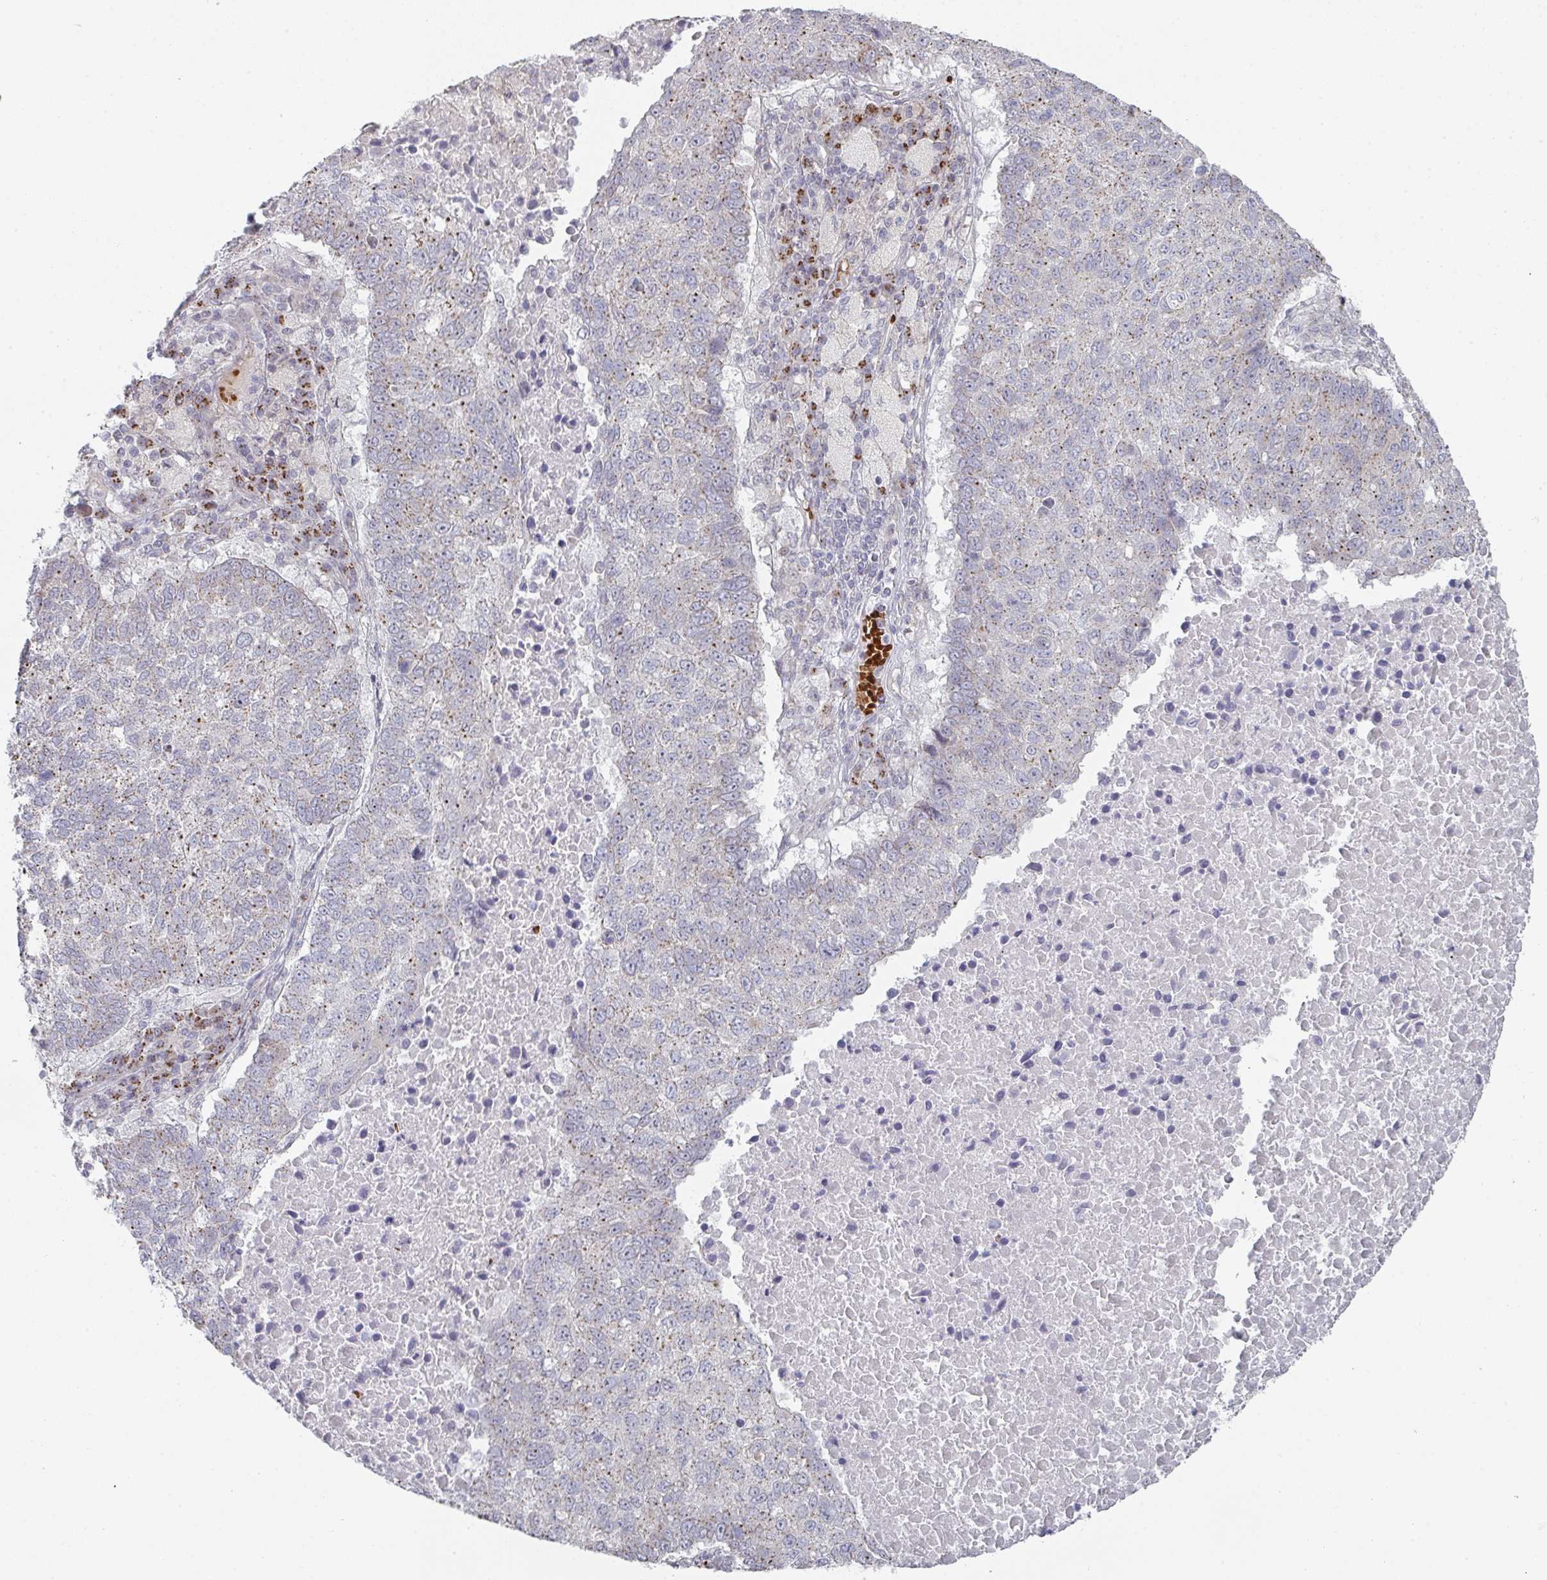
{"staining": {"intensity": "moderate", "quantity": "25%-75%", "location": "cytoplasmic/membranous"}, "tissue": "lung cancer", "cell_type": "Tumor cells", "image_type": "cancer", "snomed": [{"axis": "morphology", "description": "Squamous cell carcinoma, NOS"}, {"axis": "topography", "description": "Lung"}], "caption": "Immunohistochemistry micrograph of human lung cancer stained for a protein (brown), which demonstrates medium levels of moderate cytoplasmic/membranous positivity in approximately 25%-75% of tumor cells.", "gene": "ZNF526", "patient": {"sex": "male", "age": 73}}